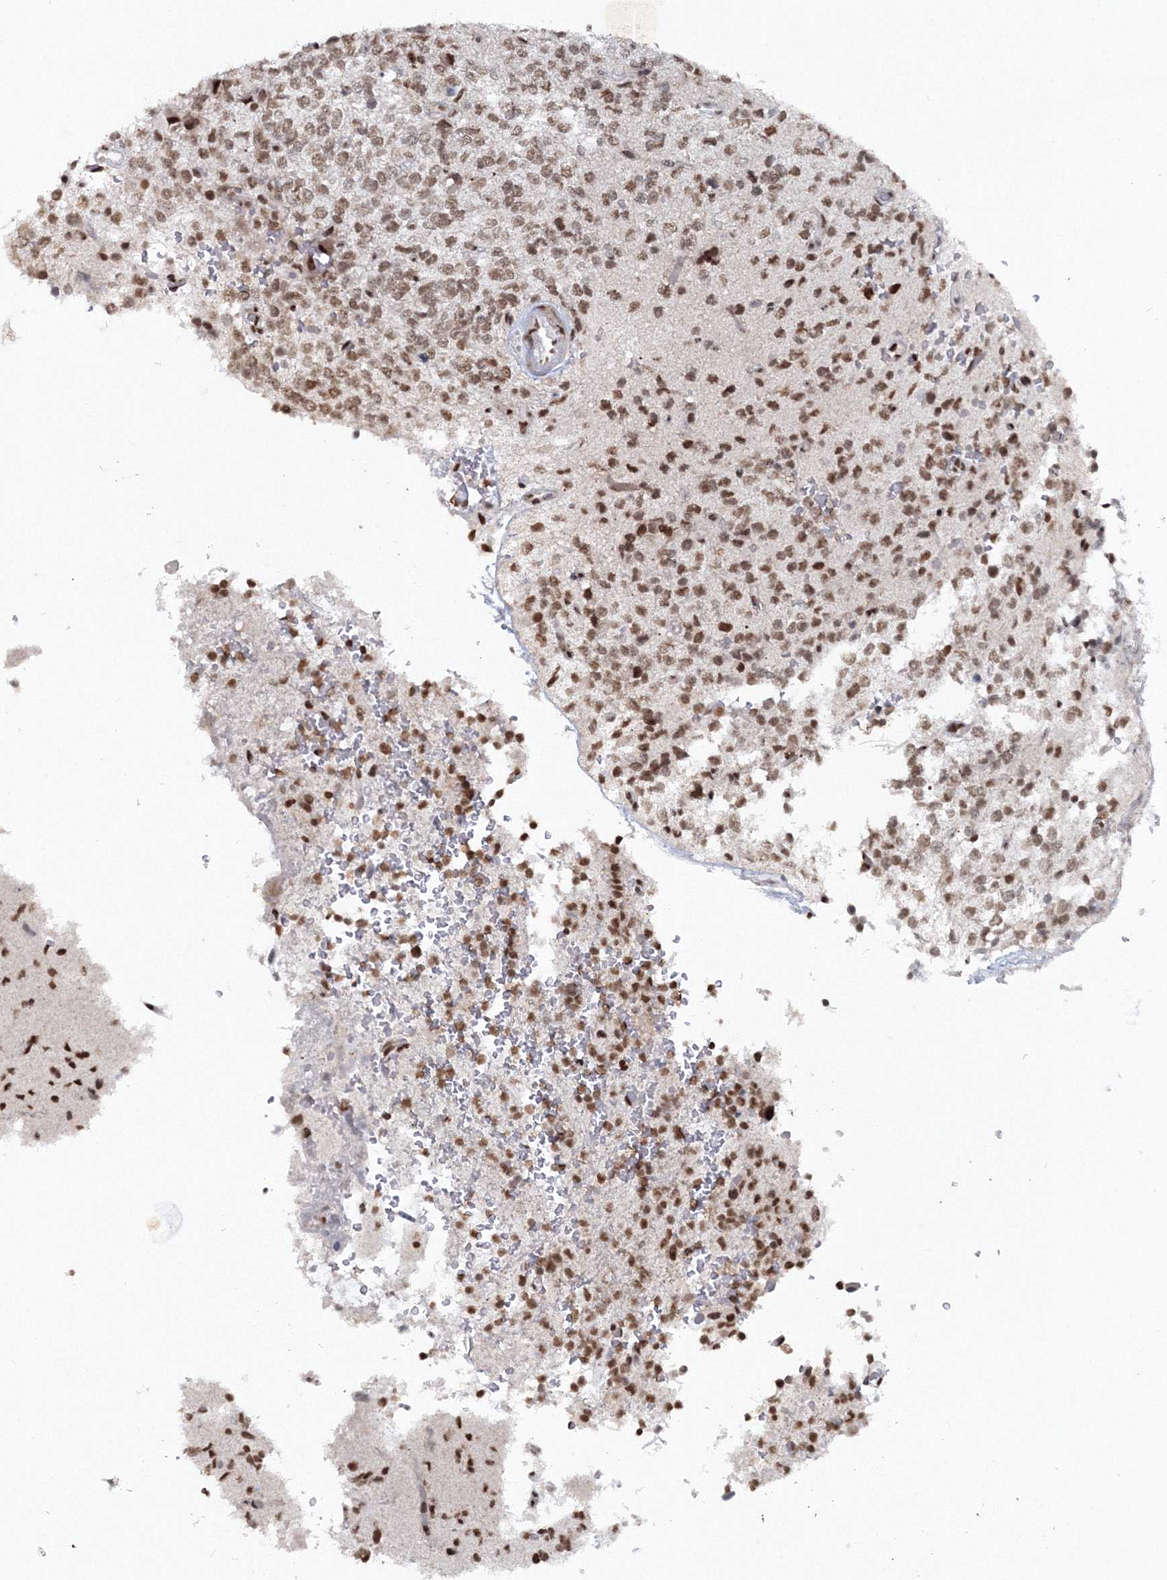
{"staining": {"intensity": "moderate", "quantity": ">75%", "location": "nuclear"}, "tissue": "glioma", "cell_type": "Tumor cells", "image_type": "cancer", "snomed": [{"axis": "morphology", "description": "Glioma, malignant, High grade"}, {"axis": "topography", "description": "Brain"}], "caption": "Glioma was stained to show a protein in brown. There is medium levels of moderate nuclear staining in about >75% of tumor cells. (DAB = brown stain, brightfield microscopy at high magnification).", "gene": "C3orf33", "patient": {"sex": "female", "age": 62}}